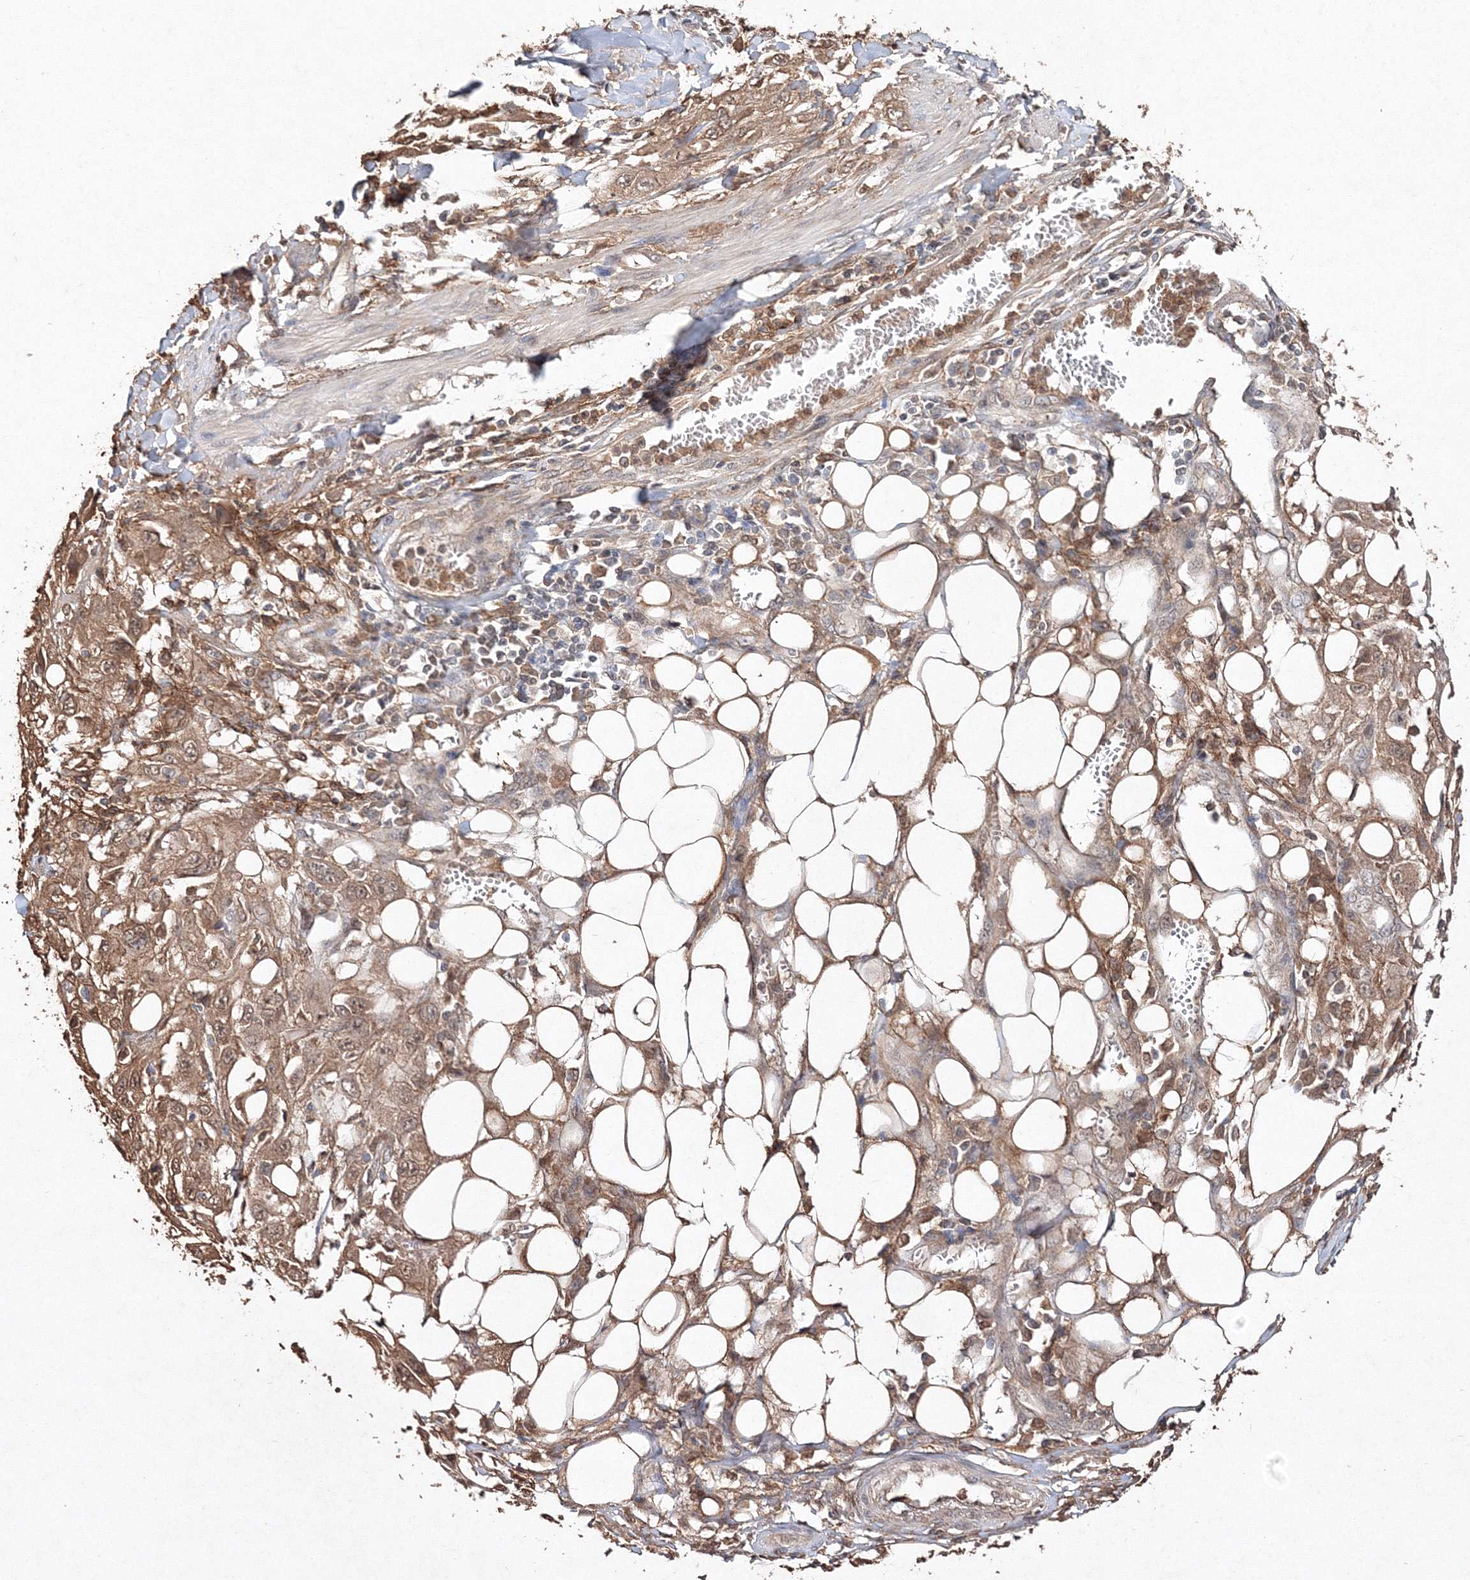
{"staining": {"intensity": "moderate", "quantity": ">75%", "location": "cytoplasmic/membranous,nuclear"}, "tissue": "skin cancer", "cell_type": "Tumor cells", "image_type": "cancer", "snomed": [{"axis": "morphology", "description": "Squamous cell carcinoma, NOS"}, {"axis": "topography", "description": "Skin"}], "caption": "Brown immunohistochemical staining in human skin cancer shows moderate cytoplasmic/membranous and nuclear expression in approximately >75% of tumor cells.", "gene": "S100A11", "patient": {"sex": "male", "age": 75}}